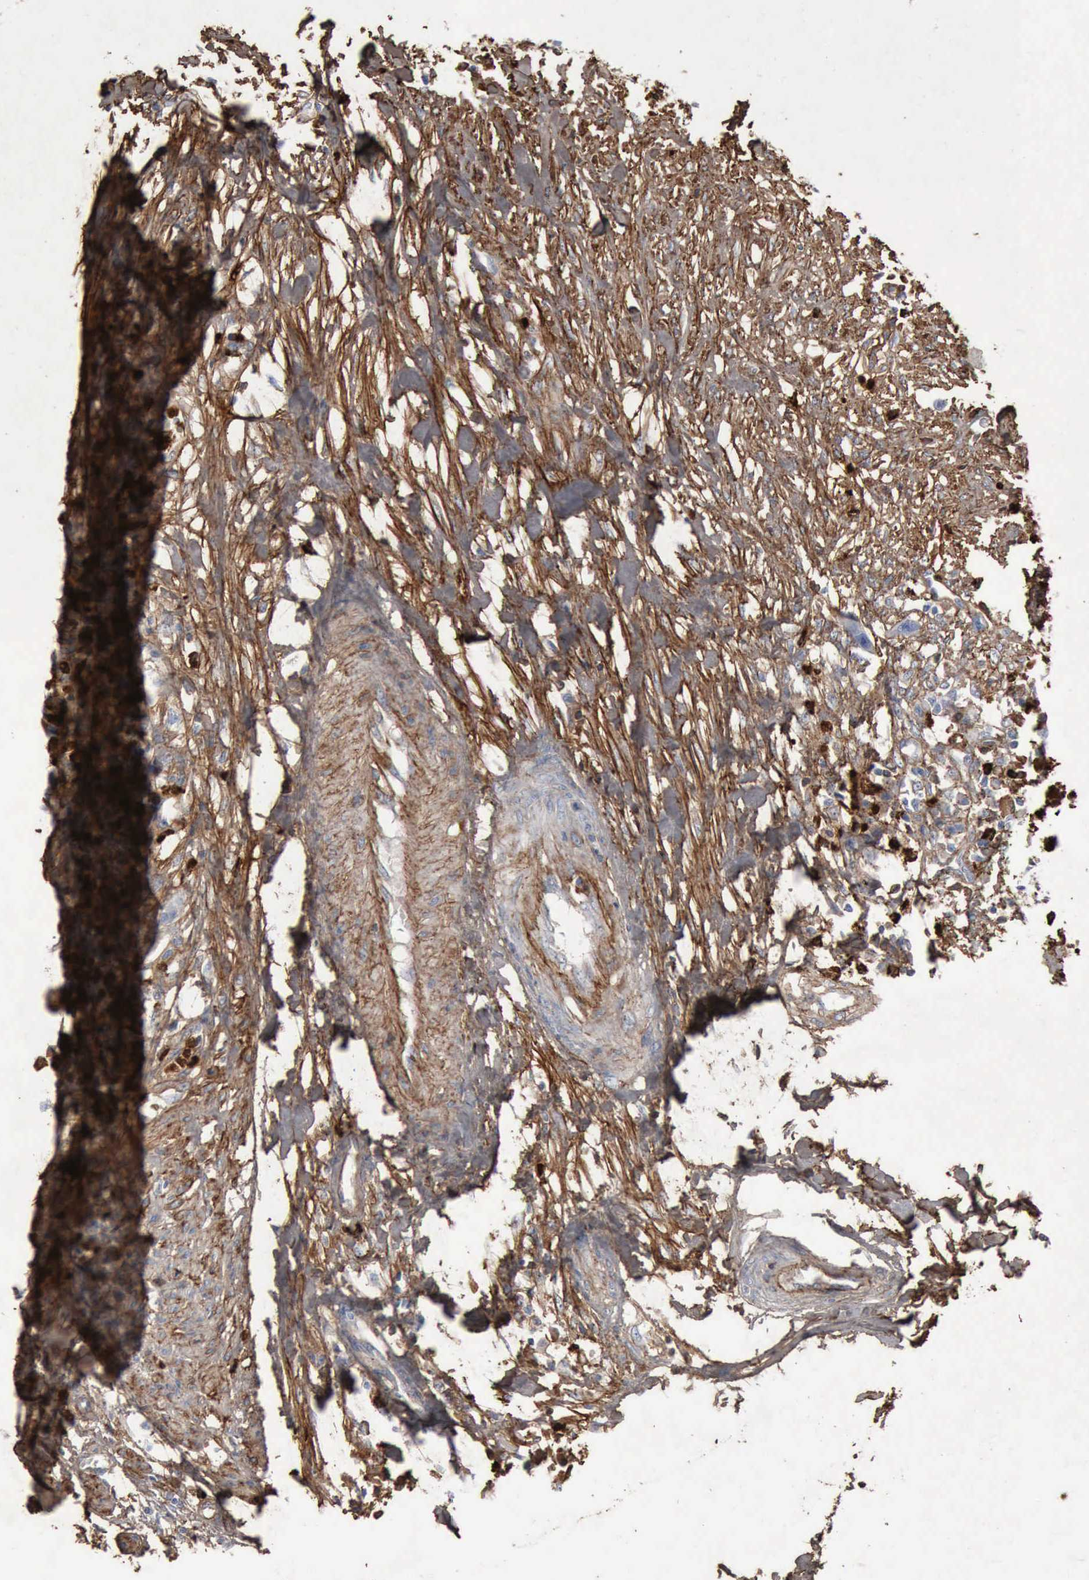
{"staining": {"intensity": "moderate", "quantity": "25%-75%", "location": "cytoplasmic/membranous"}, "tissue": "urothelial cancer", "cell_type": "Tumor cells", "image_type": "cancer", "snomed": [{"axis": "morphology", "description": "Urothelial carcinoma, High grade"}, {"axis": "topography", "description": "Urinary bladder"}], "caption": "DAB (3,3'-diaminobenzidine) immunohistochemical staining of high-grade urothelial carcinoma reveals moderate cytoplasmic/membranous protein expression in approximately 25%-75% of tumor cells.", "gene": "FN1", "patient": {"sex": "male", "age": 55}}